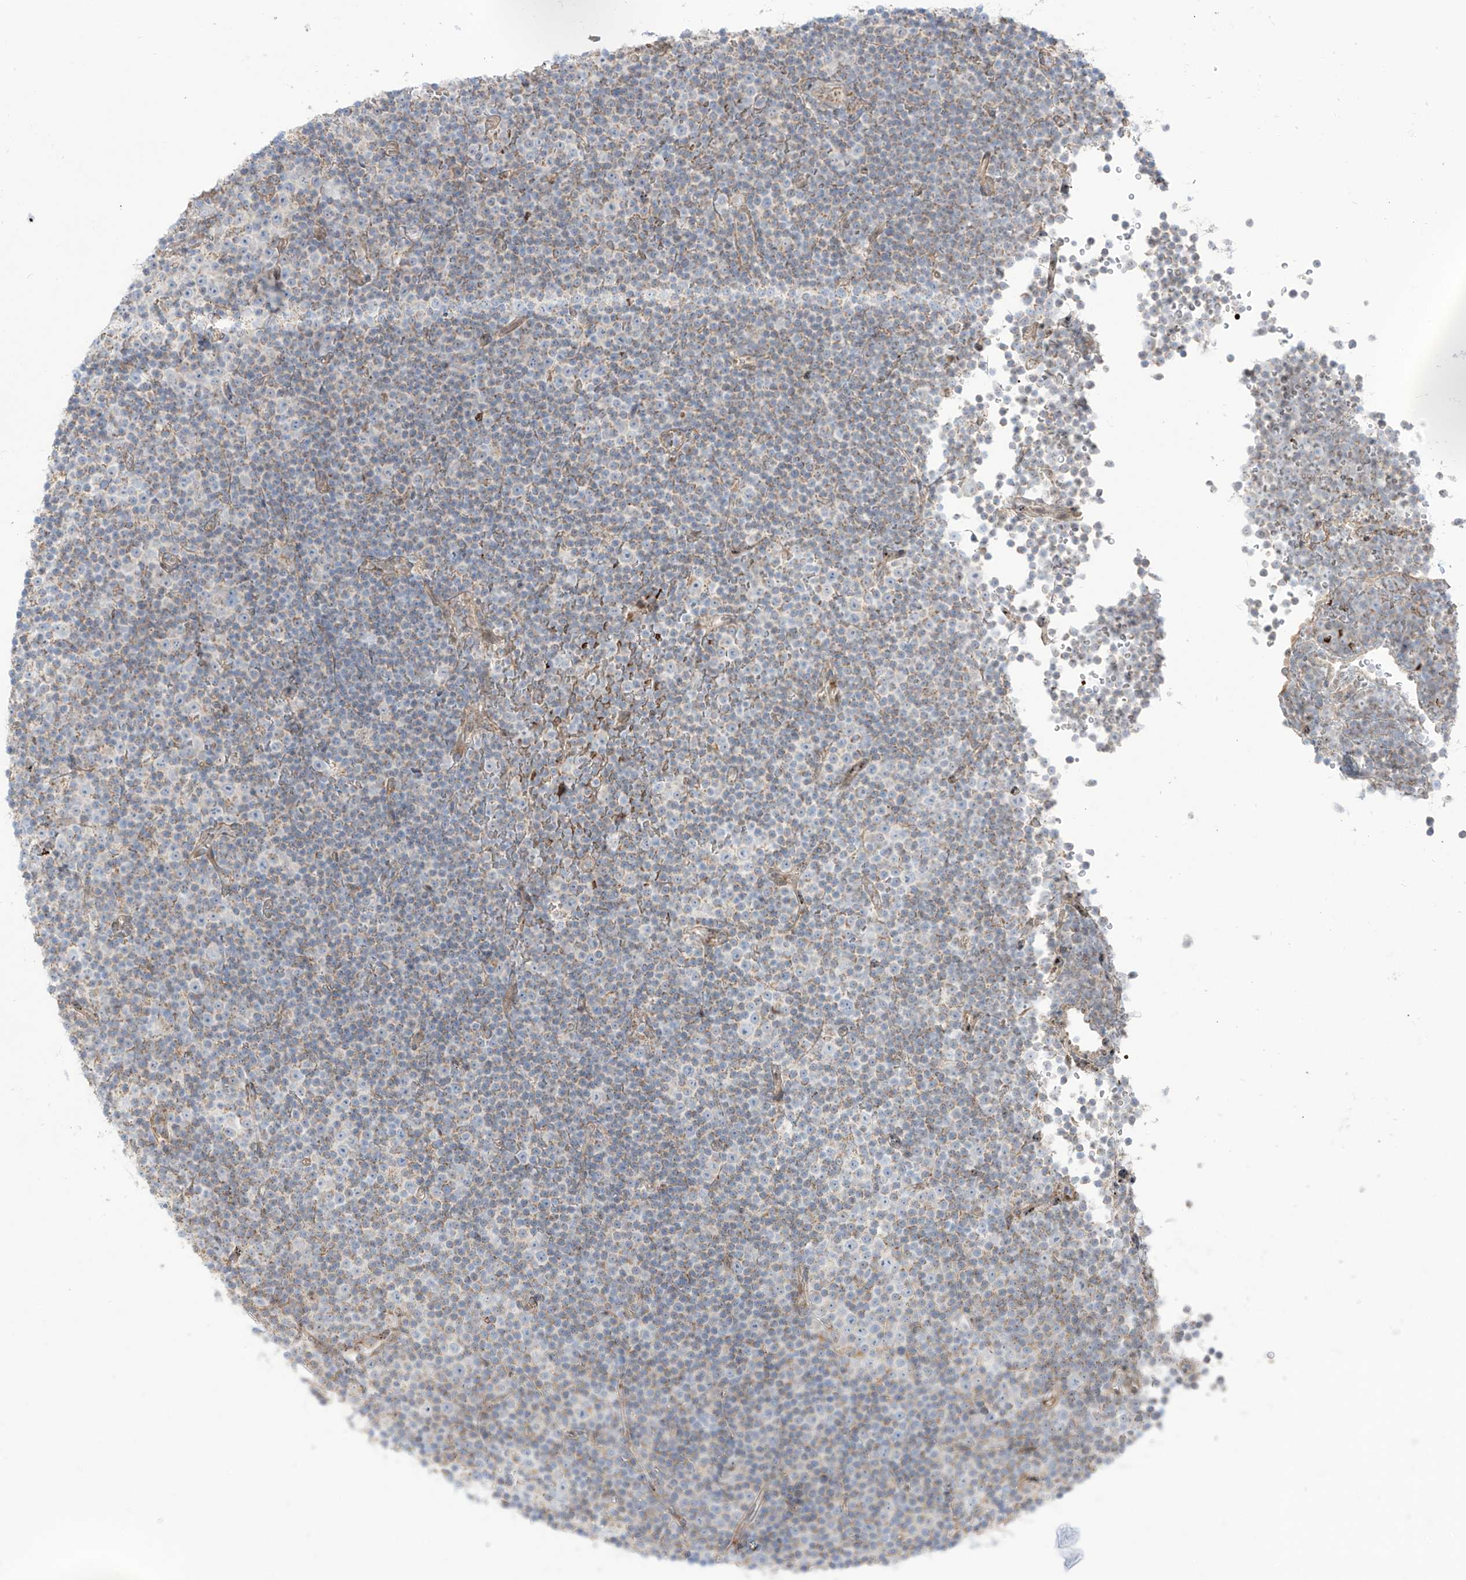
{"staining": {"intensity": "weak", "quantity": "<25%", "location": "cytoplasmic/membranous"}, "tissue": "lymphoma", "cell_type": "Tumor cells", "image_type": "cancer", "snomed": [{"axis": "morphology", "description": "Malignant lymphoma, non-Hodgkin's type, Low grade"}, {"axis": "topography", "description": "Lymph node"}], "caption": "There is no significant positivity in tumor cells of lymphoma.", "gene": "ARHGEF40", "patient": {"sex": "female", "age": 67}}